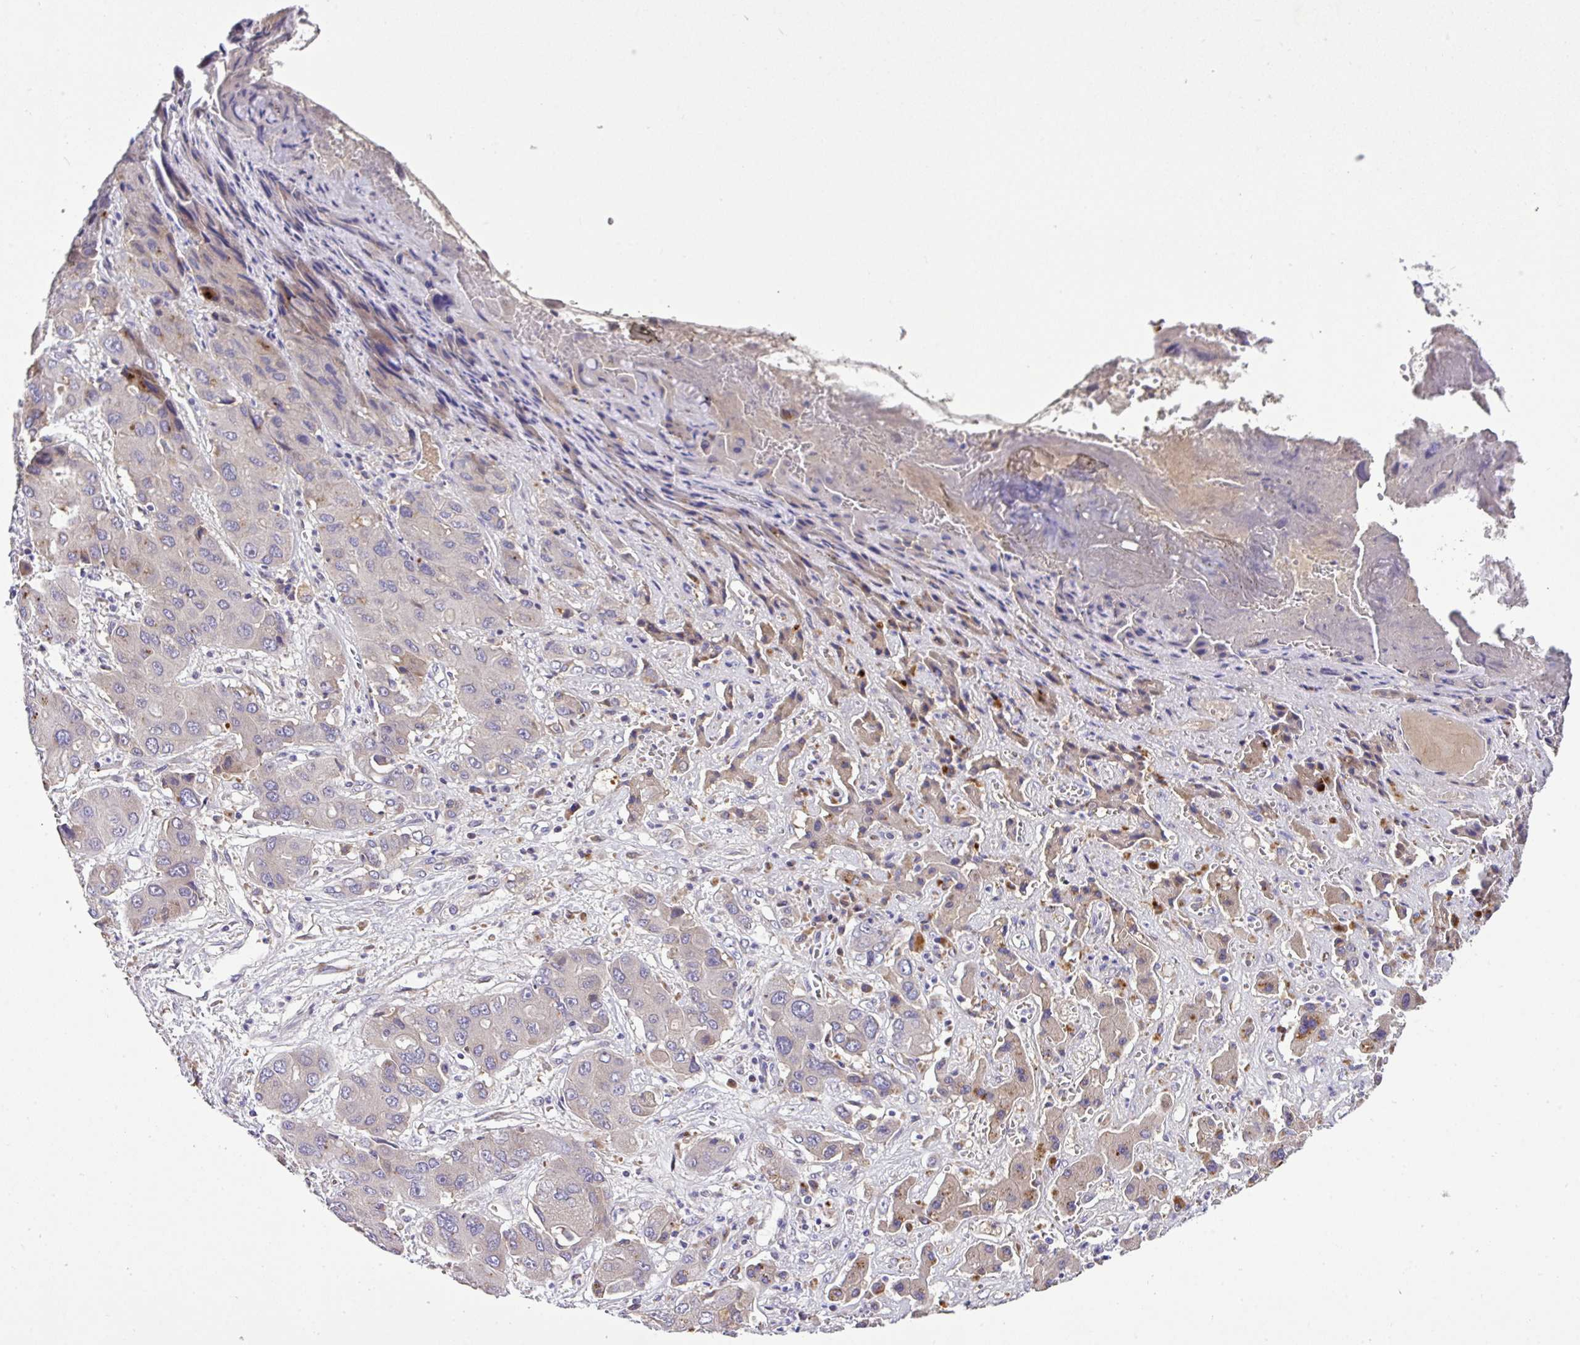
{"staining": {"intensity": "negative", "quantity": "none", "location": "none"}, "tissue": "liver cancer", "cell_type": "Tumor cells", "image_type": "cancer", "snomed": [{"axis": "morphology", "description": "Cholangiocarcinoma"}, {"axis": "topography", "description": "Liver"}], "caption": "An image of liver cancer stained for a protein shows no brown staining in tumor cells. (DAB (3,3'-diaminobenzidine) IHC, high magnification).", "gene": "ANXA2R", "patient": {"sex": "male", "age": 67}}